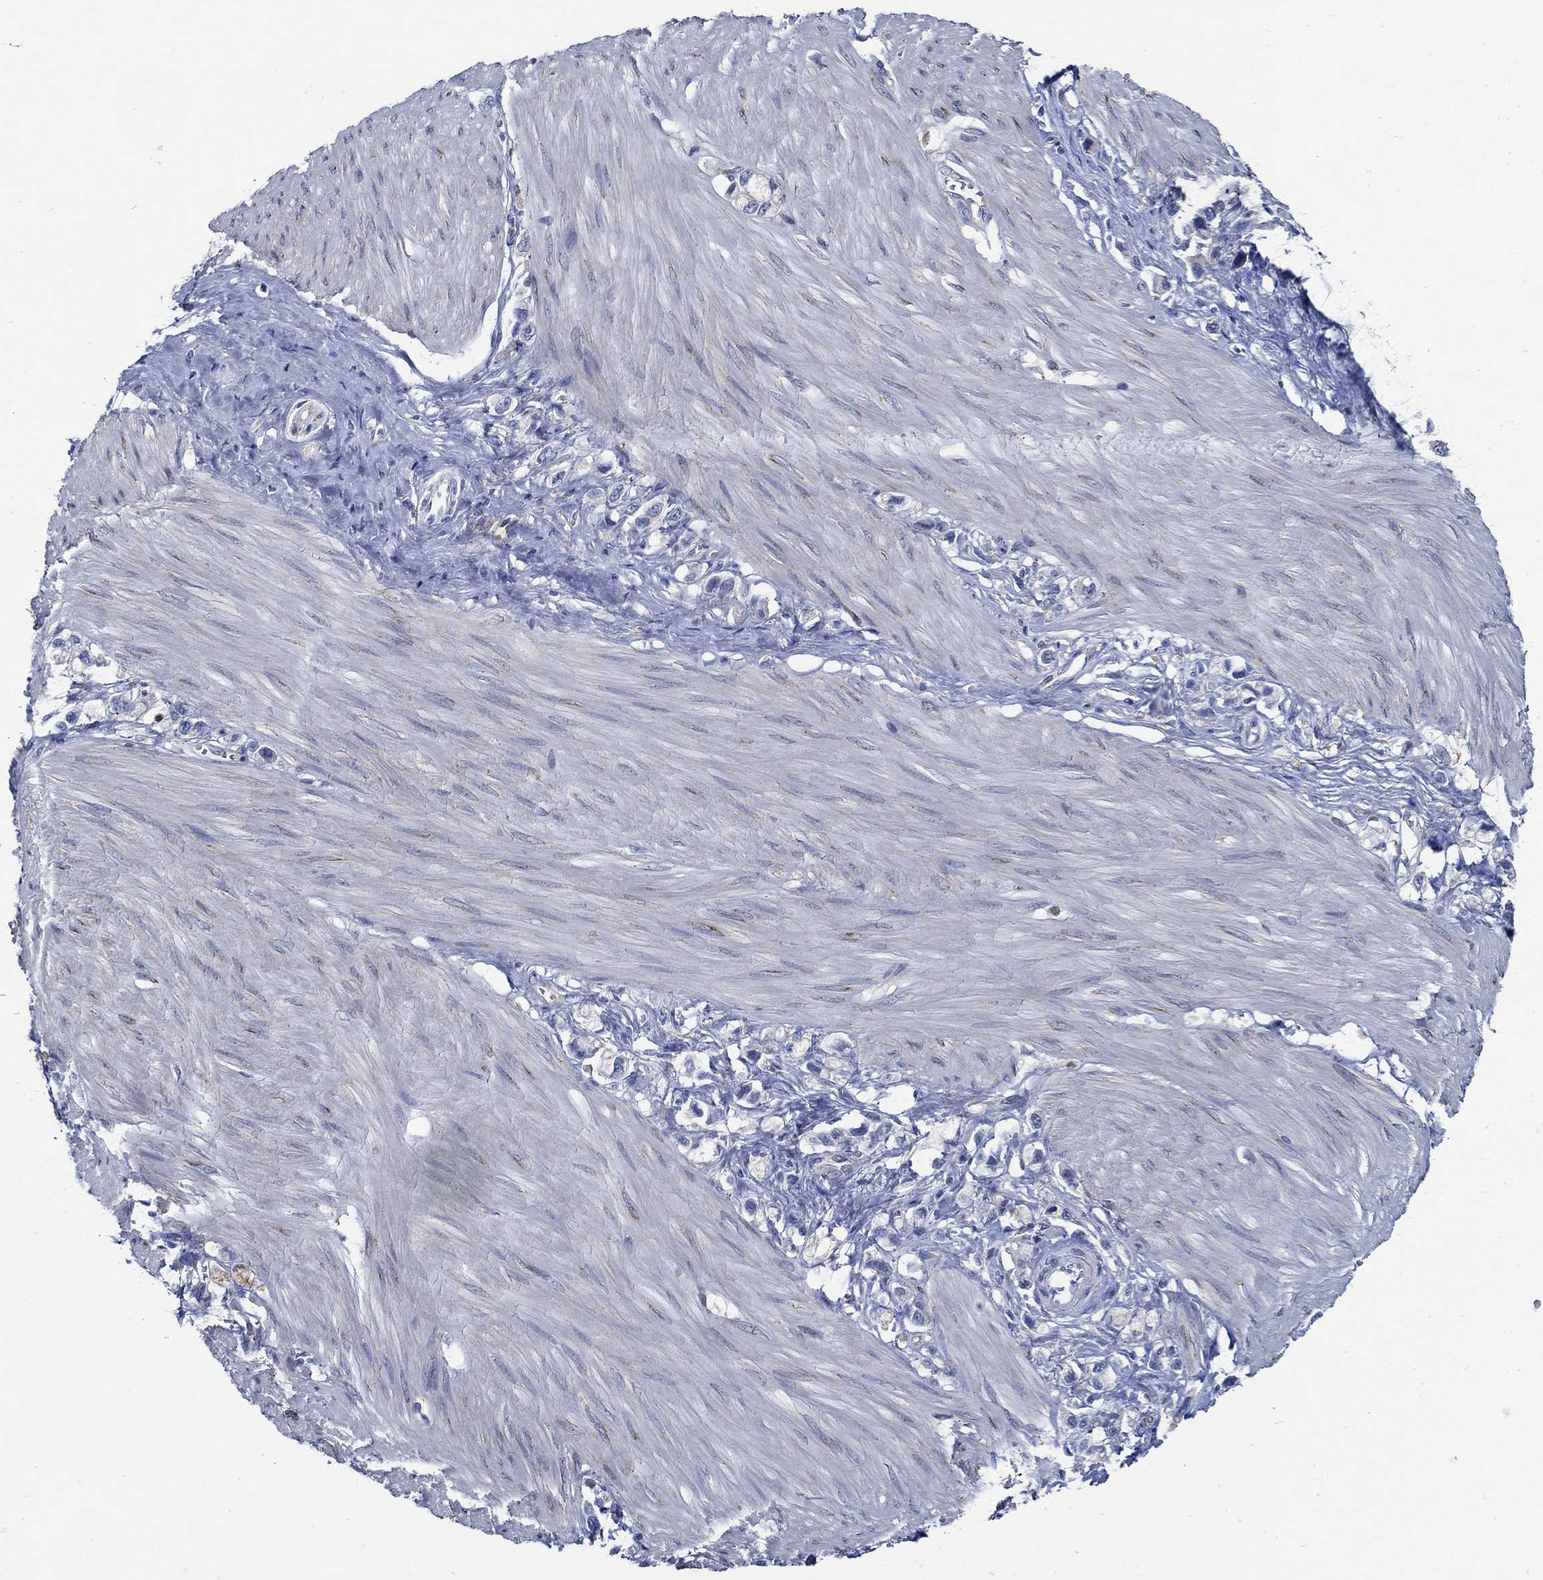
{"staining": {"intensity": "negative", "quantity": "none", "location": "none"}, "tissue": "stomach cancer", "cell_type": "Tumor cells", "image_type": "cancer", "snomed": [{"axis": "morphology", "description": "Normal tissue, NOS"}, {"axis": "morphology", "description": "Adenocarcinoma, NOS"}, {"axis": "morphology", "description": "Adenocarcinoma, High grade"}, {"axis": "topography", "description": "Stomach, upper"}, {"axis": "topography", "description": "Stomach"}], "caption": "IHC of human stomach cancer exhibits no expression in tumor cells. (Brightfield microscopy of DAB IHC at high magnification).", "gene": "HECW2", "patient": {"sex": "female", "age": 65}}